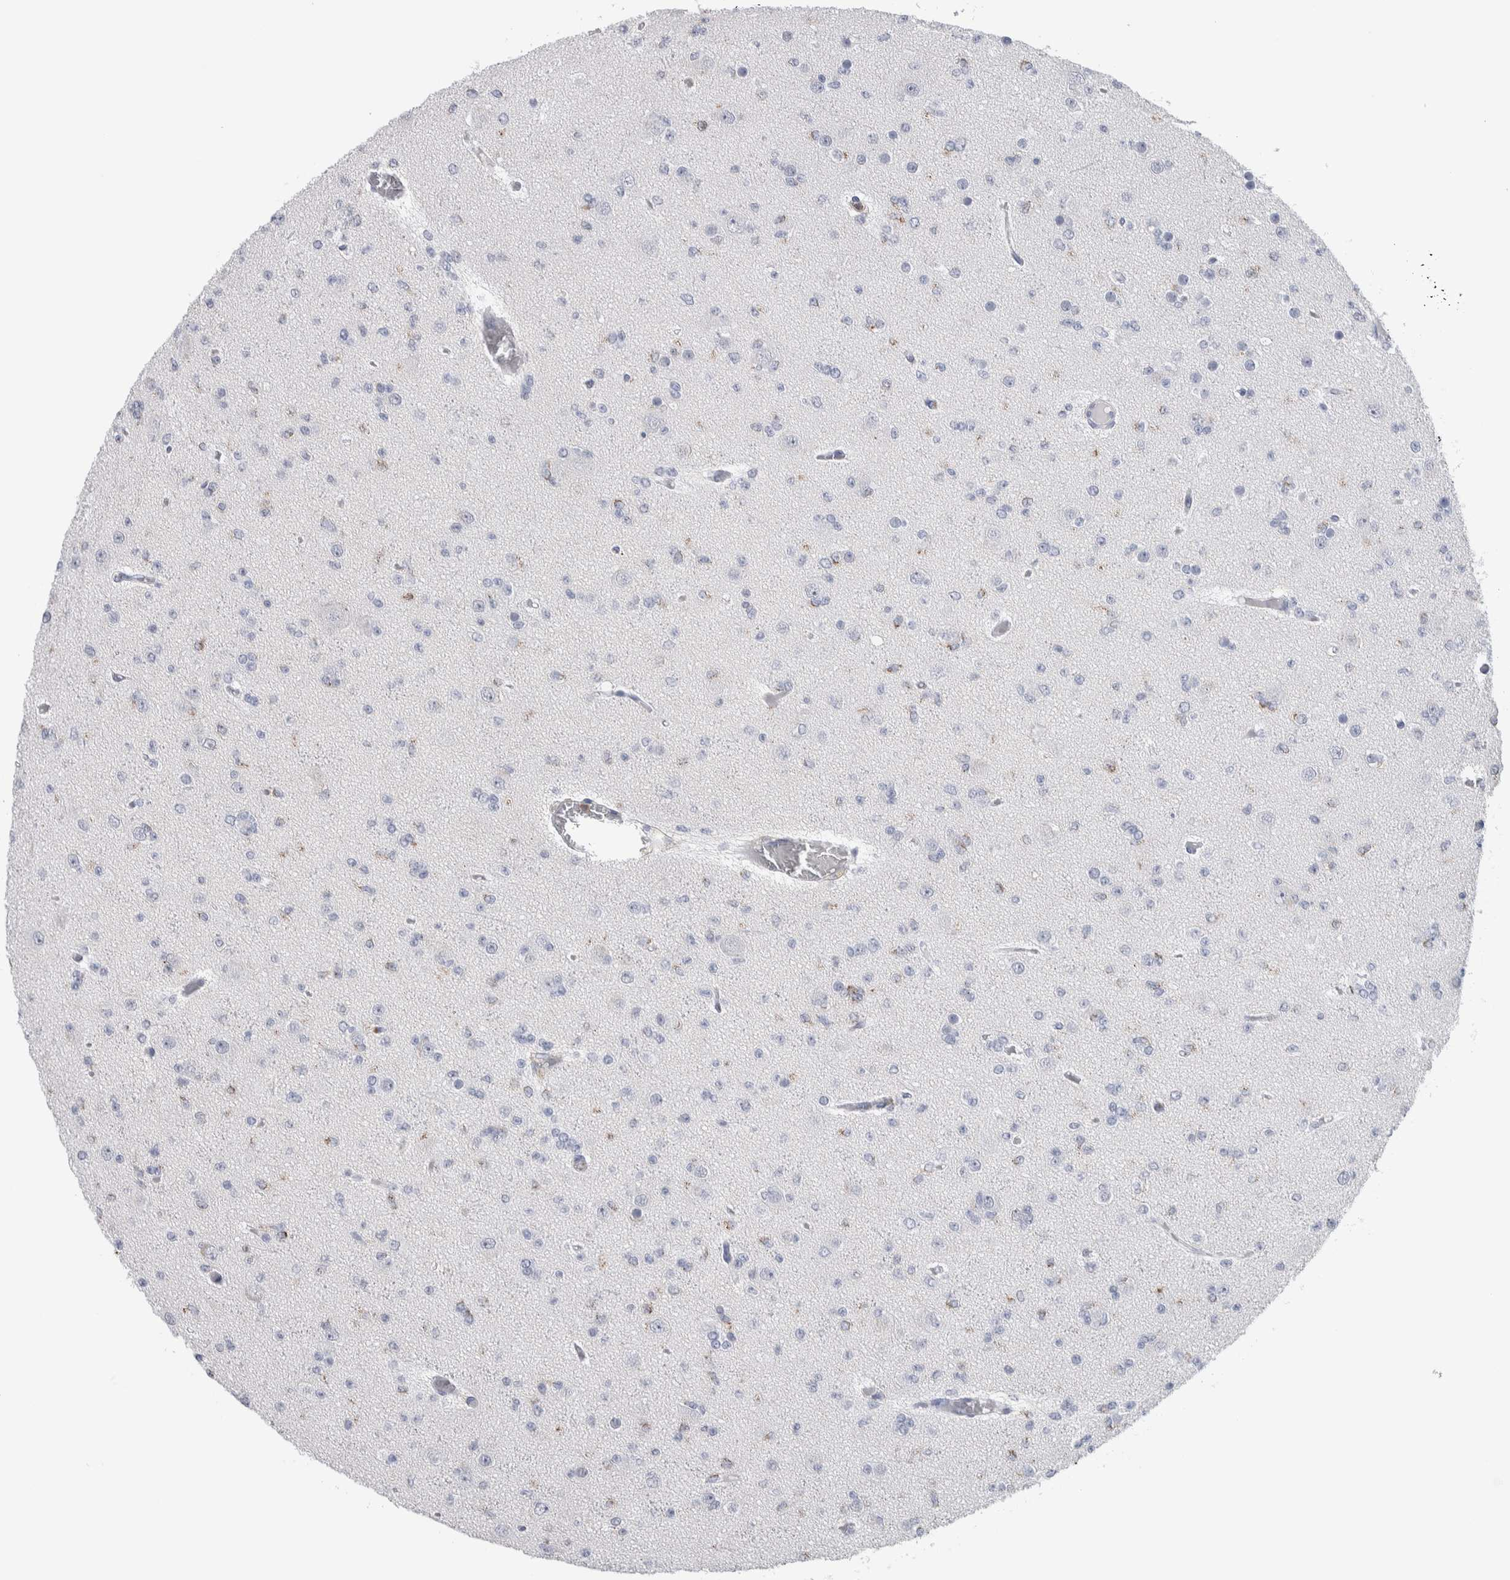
{"staining": {"intensity": "negative", "quantity": "none", "location": "none"}, "tissue": "glioma", "cell_type": "Tumor cells", "image_type": "cancer", "snomed": [{"axis": "morphology", "description": "Glioma, malignant, Low grade"}, {"axis": "topography", "description": "Brain"}], "caption": "This is a photomicrograph of immunohistochemistry staining of glioma, which shows no expression in tumor cells.", "gene": "LURAP1L", "patient": {"sex": "female", "age": 22}}